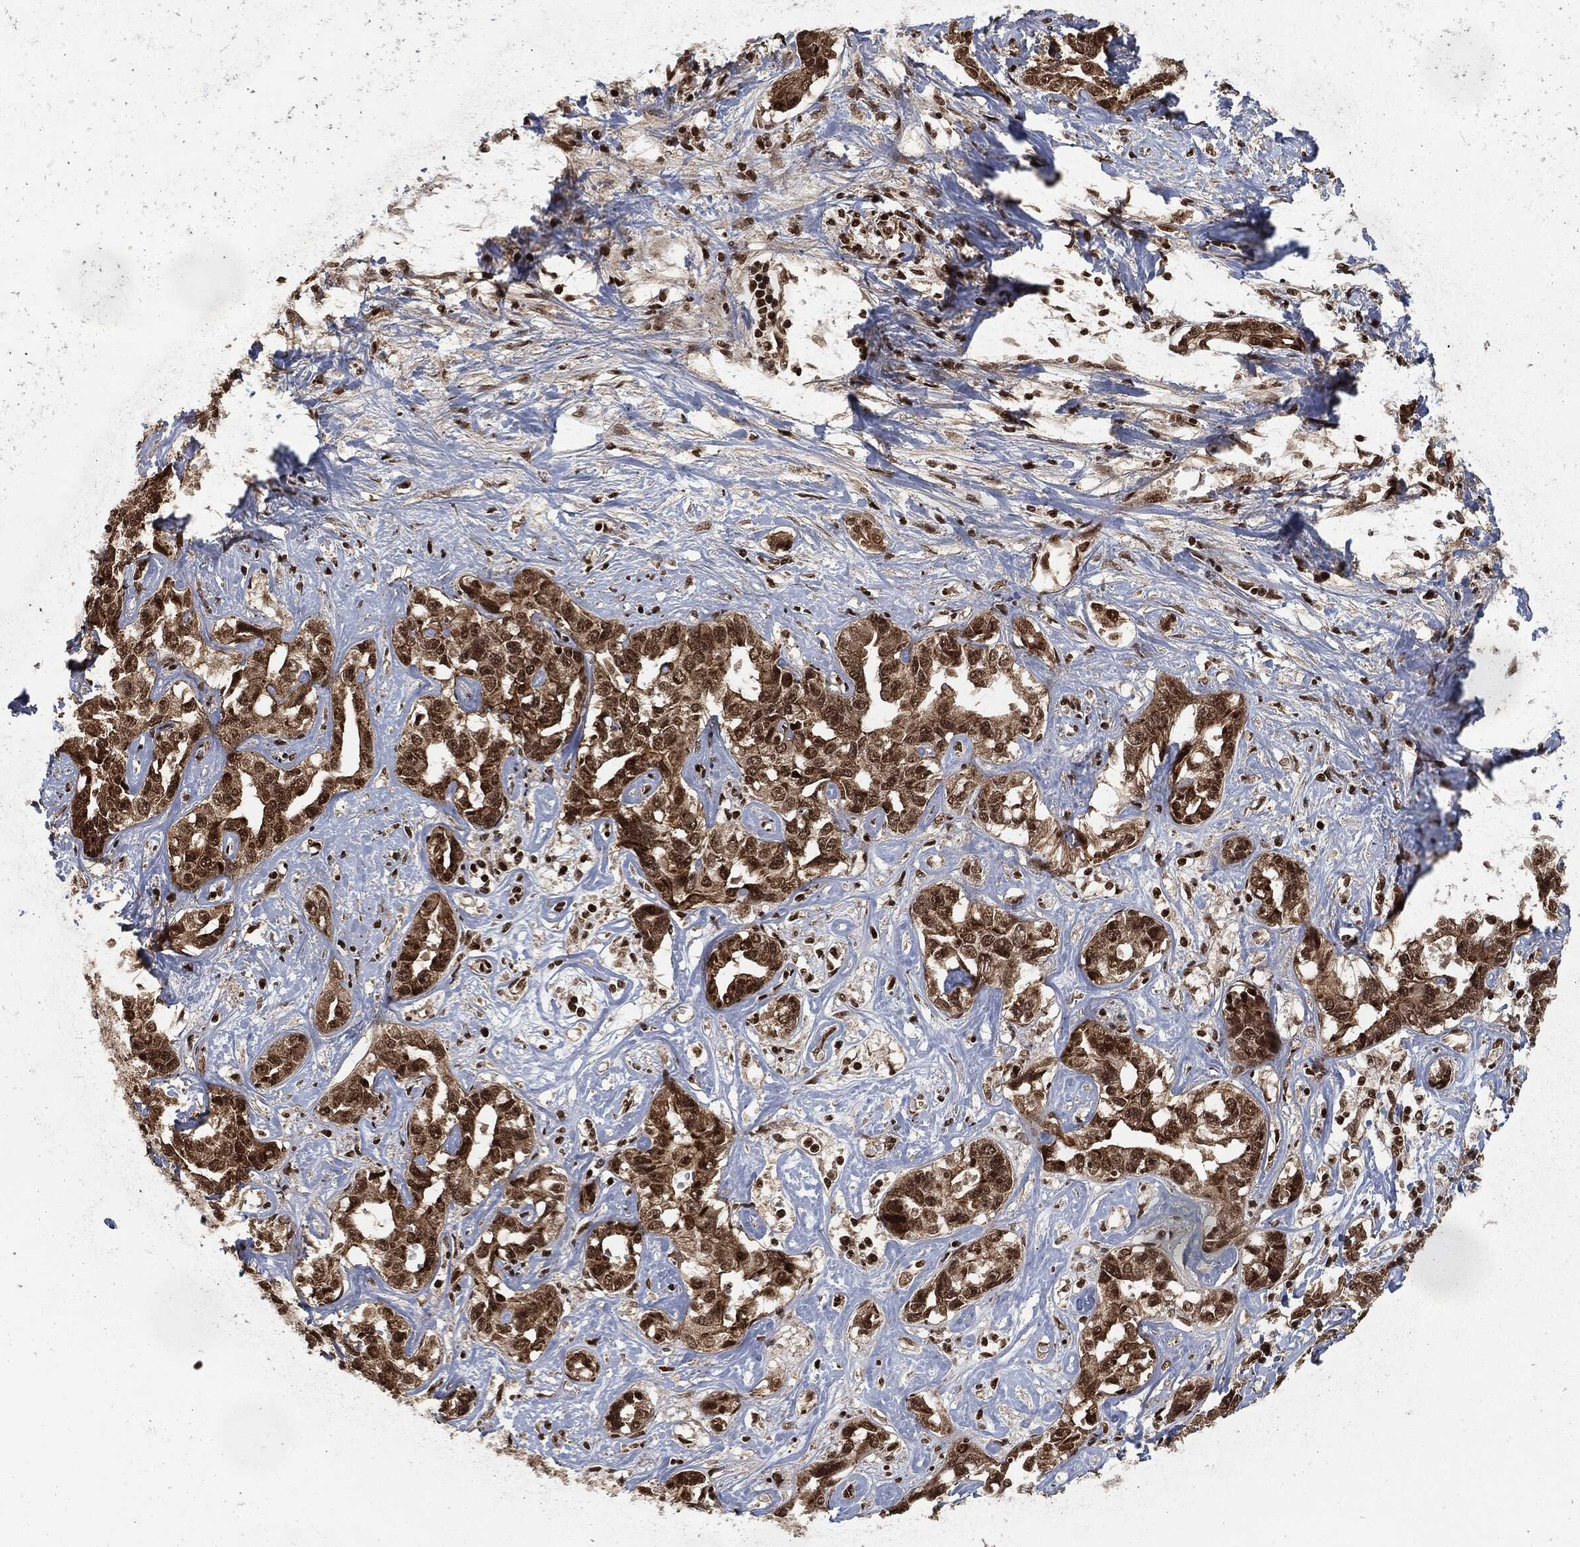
{"staining": {"intensity": "strong", "quantity": "25%-75%", "location": "nuclear"}, "tissue": "liver cancer", "cell_type": "Tumor cells", "image_type": "cancer", "snomed": [{"axis": "morphology", "description": "Cholangiocarcinoma"}, {"axis": "topography", "description": "Liver"}], "caption": "Strong nuclear staining is seen in approximately 25%-75% of tumor cells in liver cholangiocarcinoma. The staining was performed using DAB, with brown indicating positive protein expression. Nuclei are stained blue with hematoxylin.", "gene": "NGRN", "patient": {"sex": "male", "age": 59}}